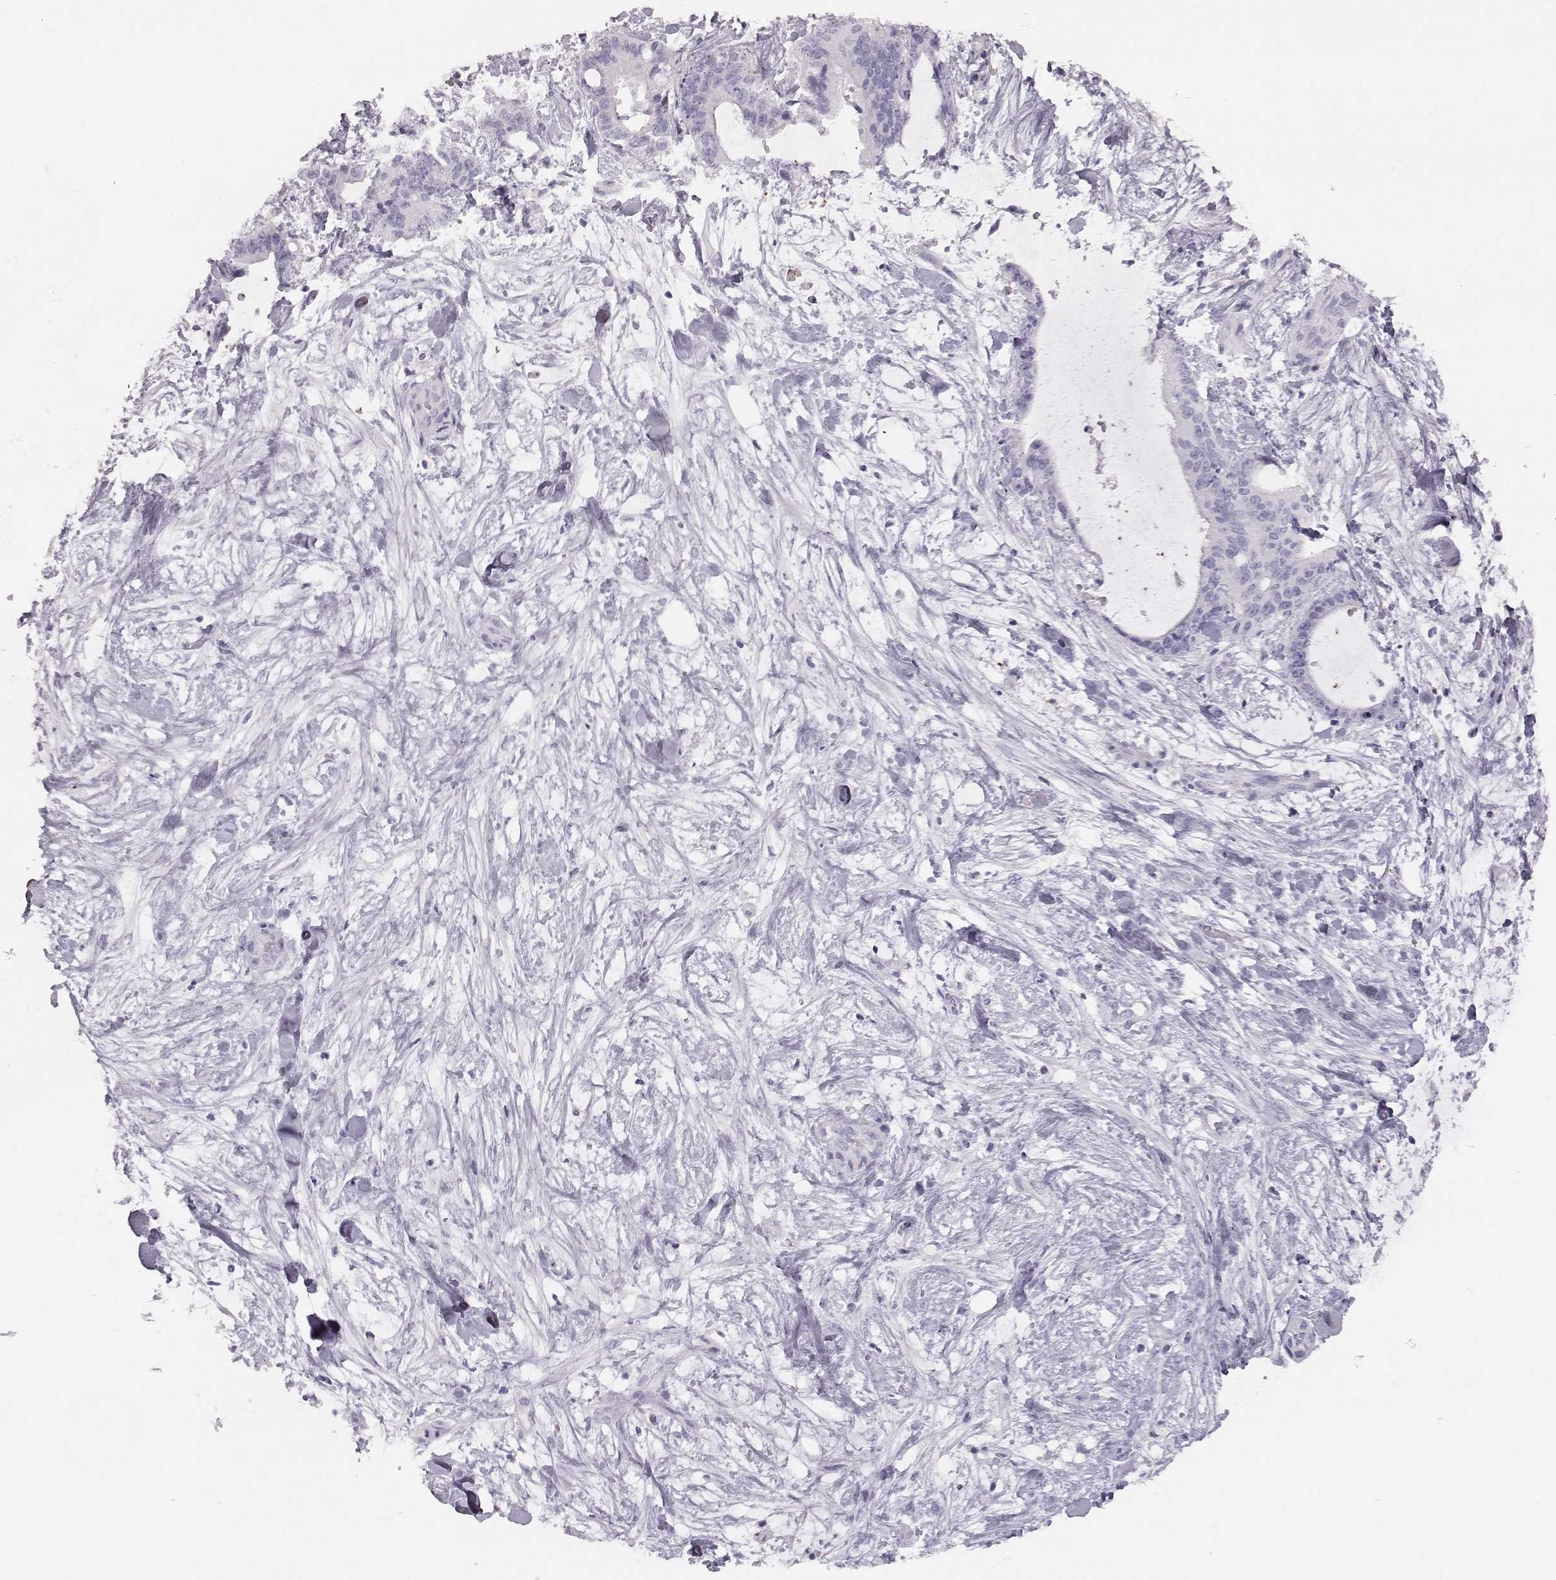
{"staining": {"intensity": "negative", "quantity": "none", "location": "none"}, "tissue": "liver cancer", "cell_type": "Tumor cells", "image_type": "cancer", "snomed": [{"axis": "morphology", "description": "Cholangiocarcinoma"}, {"axis": "topography", "description": "Liver"}], "caption": "A histopathology image of human liver cholangiocarcinoma is negative for staining in tumor cells.", "gene": "KRTAP16-1", "patient": {"sex": "female", "age": 73}}